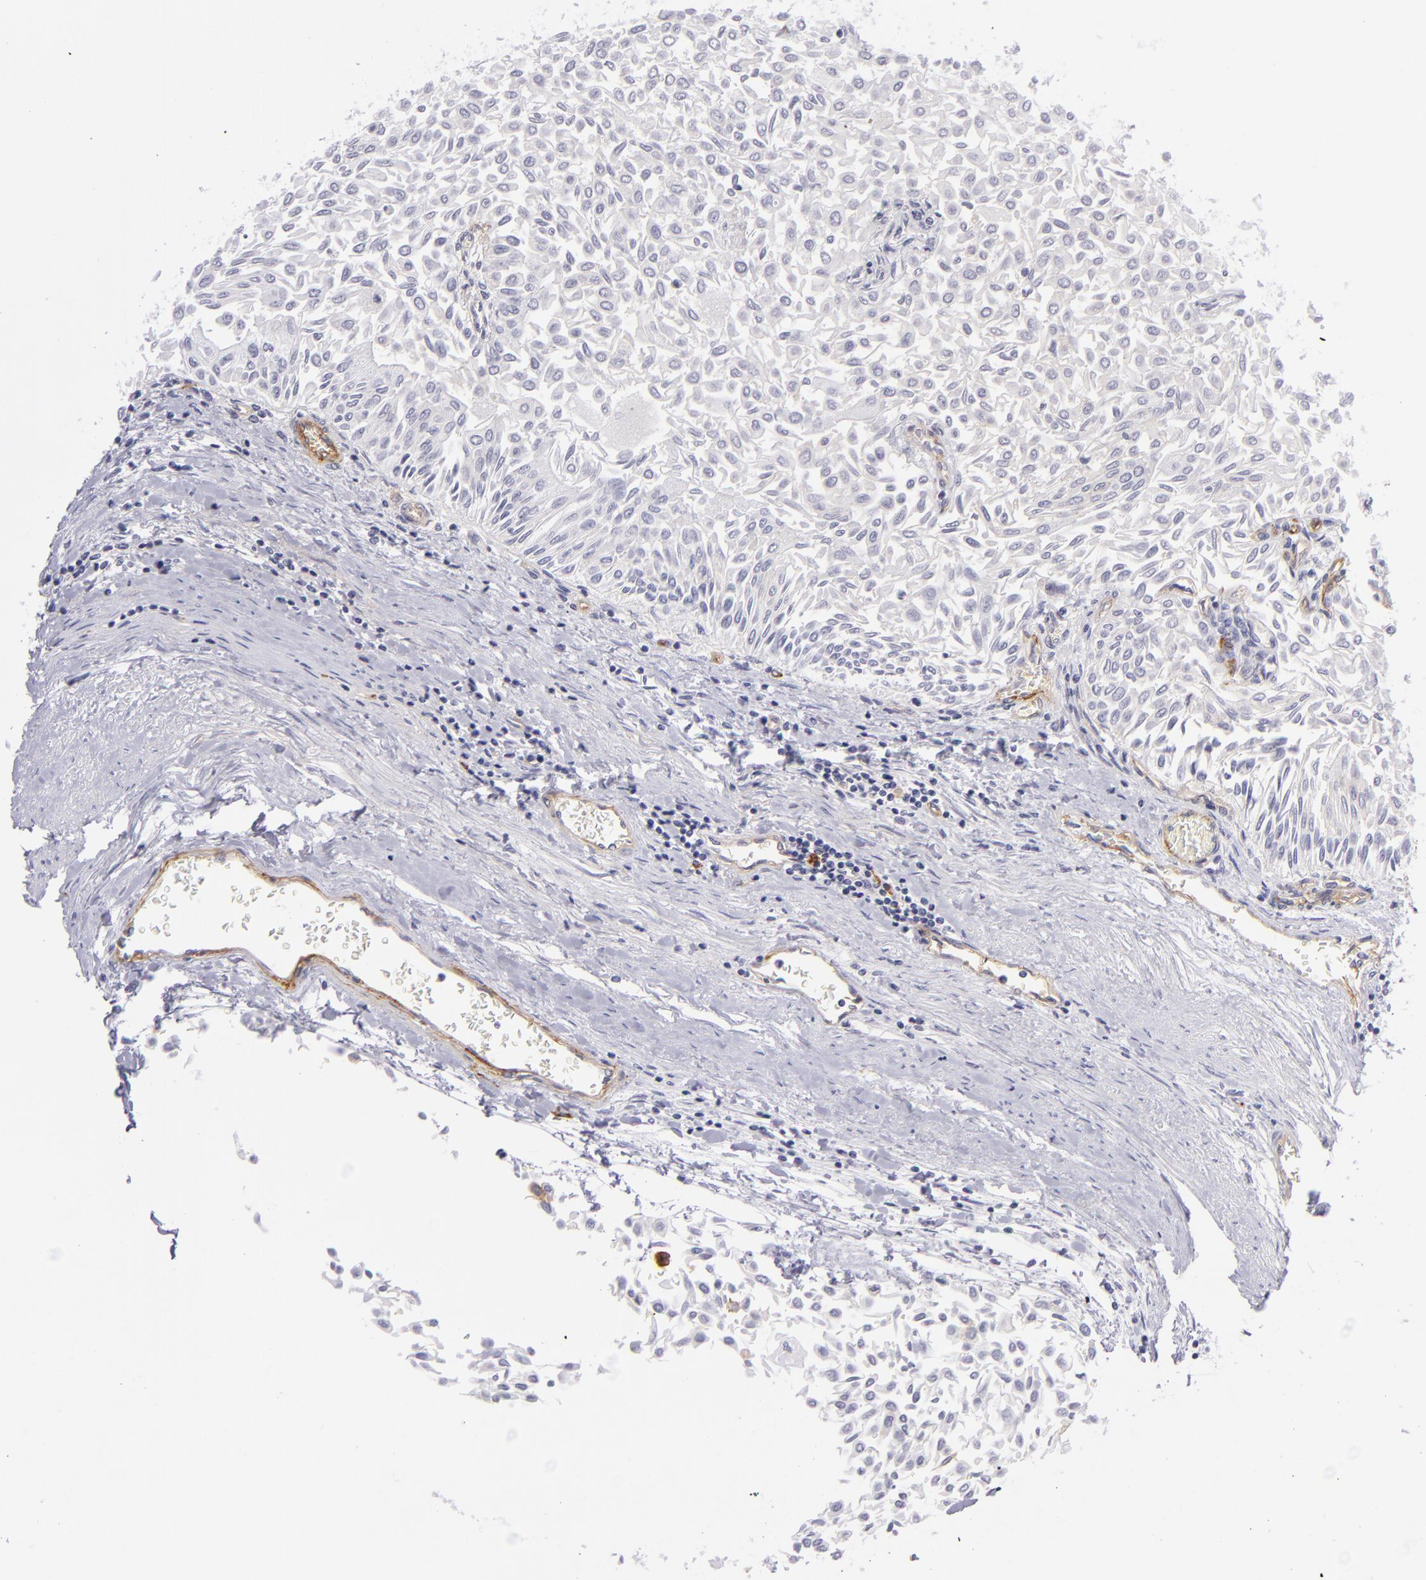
{"staining": {"intensity": "negative", "quantity": "none", "location": "none"}, "tissue": "urothelial cancer", "cell_type": "Tumor cells", "image_type": "cancer", "snomed": [{"axis": "morphology", "description": "Urothelial carcinoma, Low grade"}, {"axis": "topography", "description": "Urinary bladder"}], "caption": "Immunohistochemistry (IHC) of urothelial cancer reveals no positivity in tumor cells.", "gene": "THBD", "patient": {"sex": "male", "age": 64}}